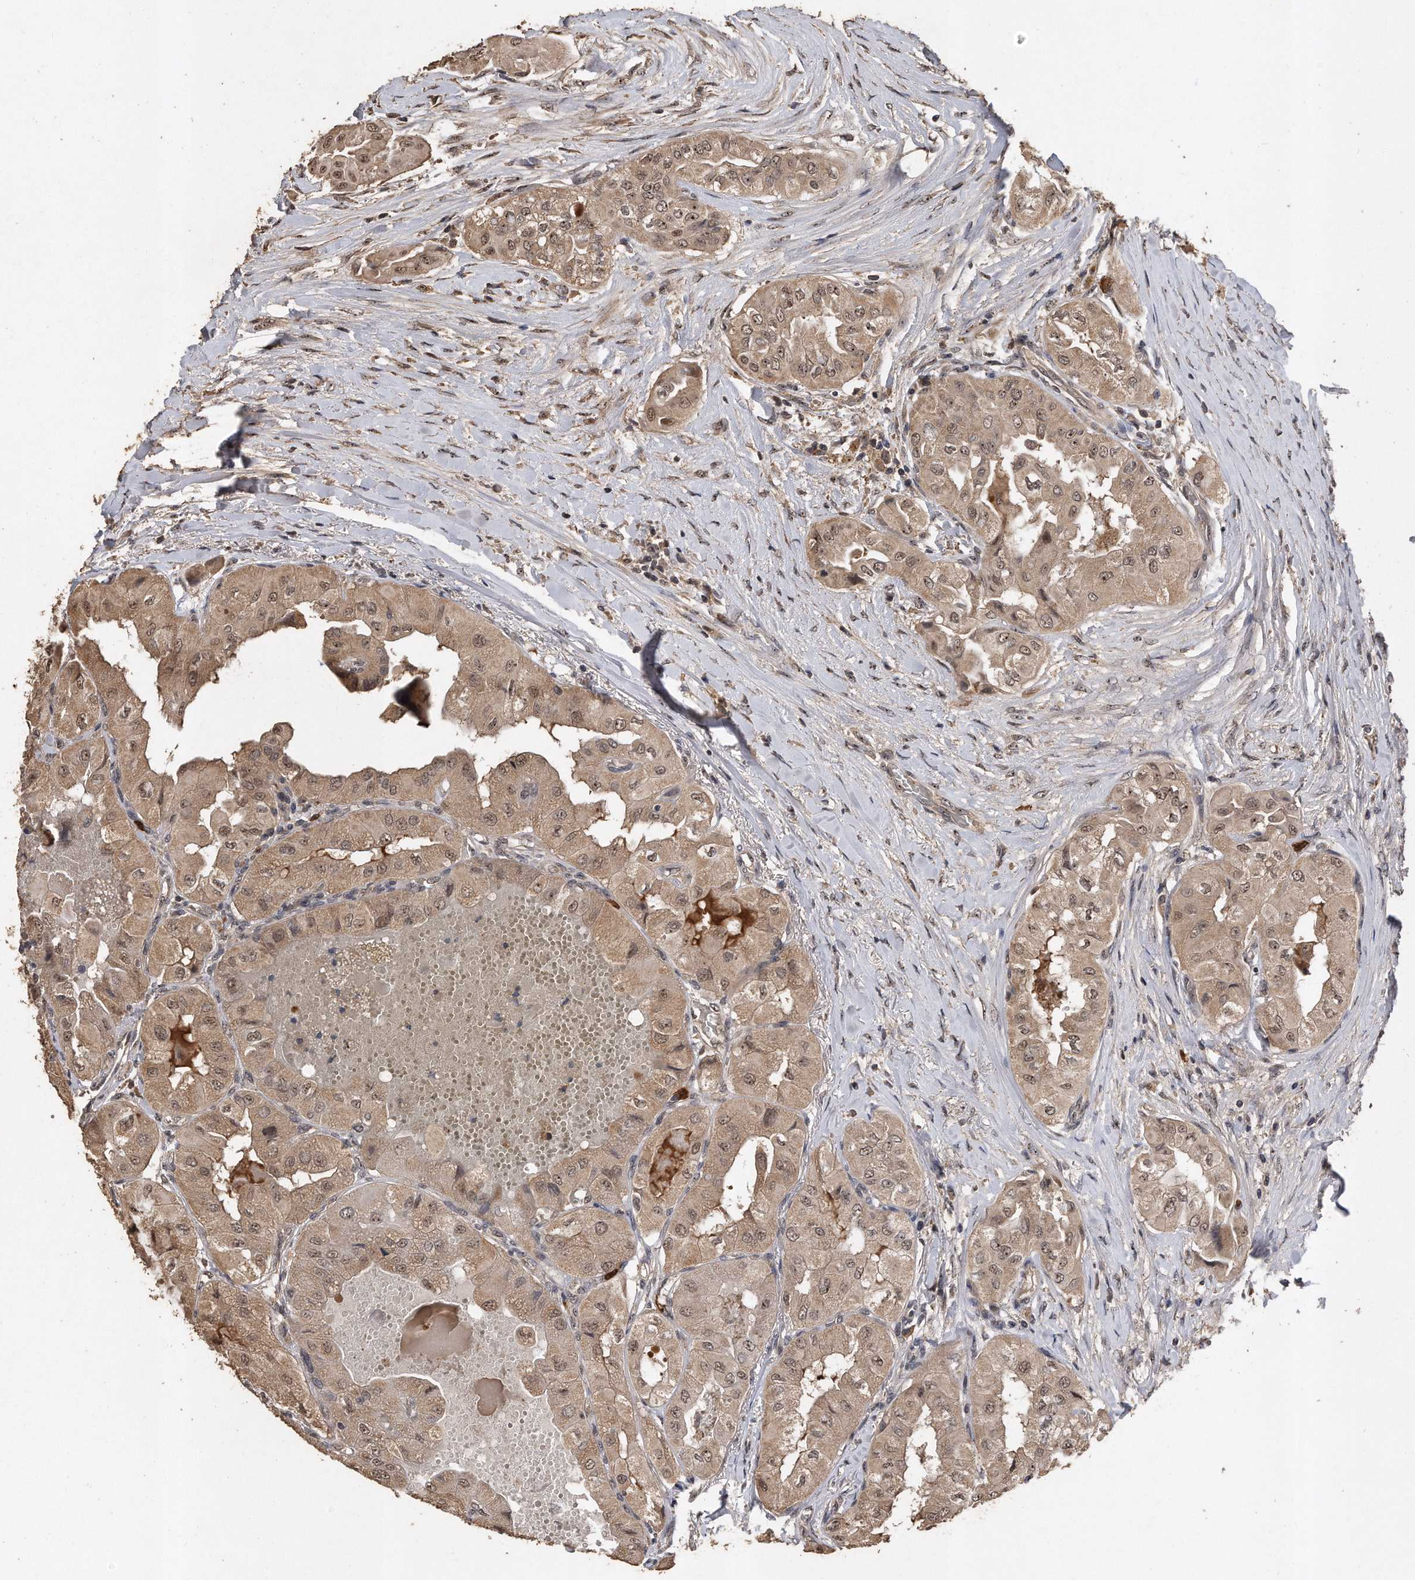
{"staining": {"intensity": "weak", "quantity": ">75%", "location": "cytoplasmic/membranous,nuclear"}, "tissue": "thyroid cancer", "cell_type": "Tumor cells", "image_type": "cancer", "snomed": [{"axis": "morphology", "description": "Papillary adenocarcinoma, NOS"}, {"axis": "topography", "description": "Thyroid gland"}], "caption": "Human thyroid cancer stained for a protein (brown) shows weak cytoplasmic/membranous and nuclear positive staining in about >75% of tumor cells.", "gene": "PELO", "patient": {"sex": "female", "age": 59}}